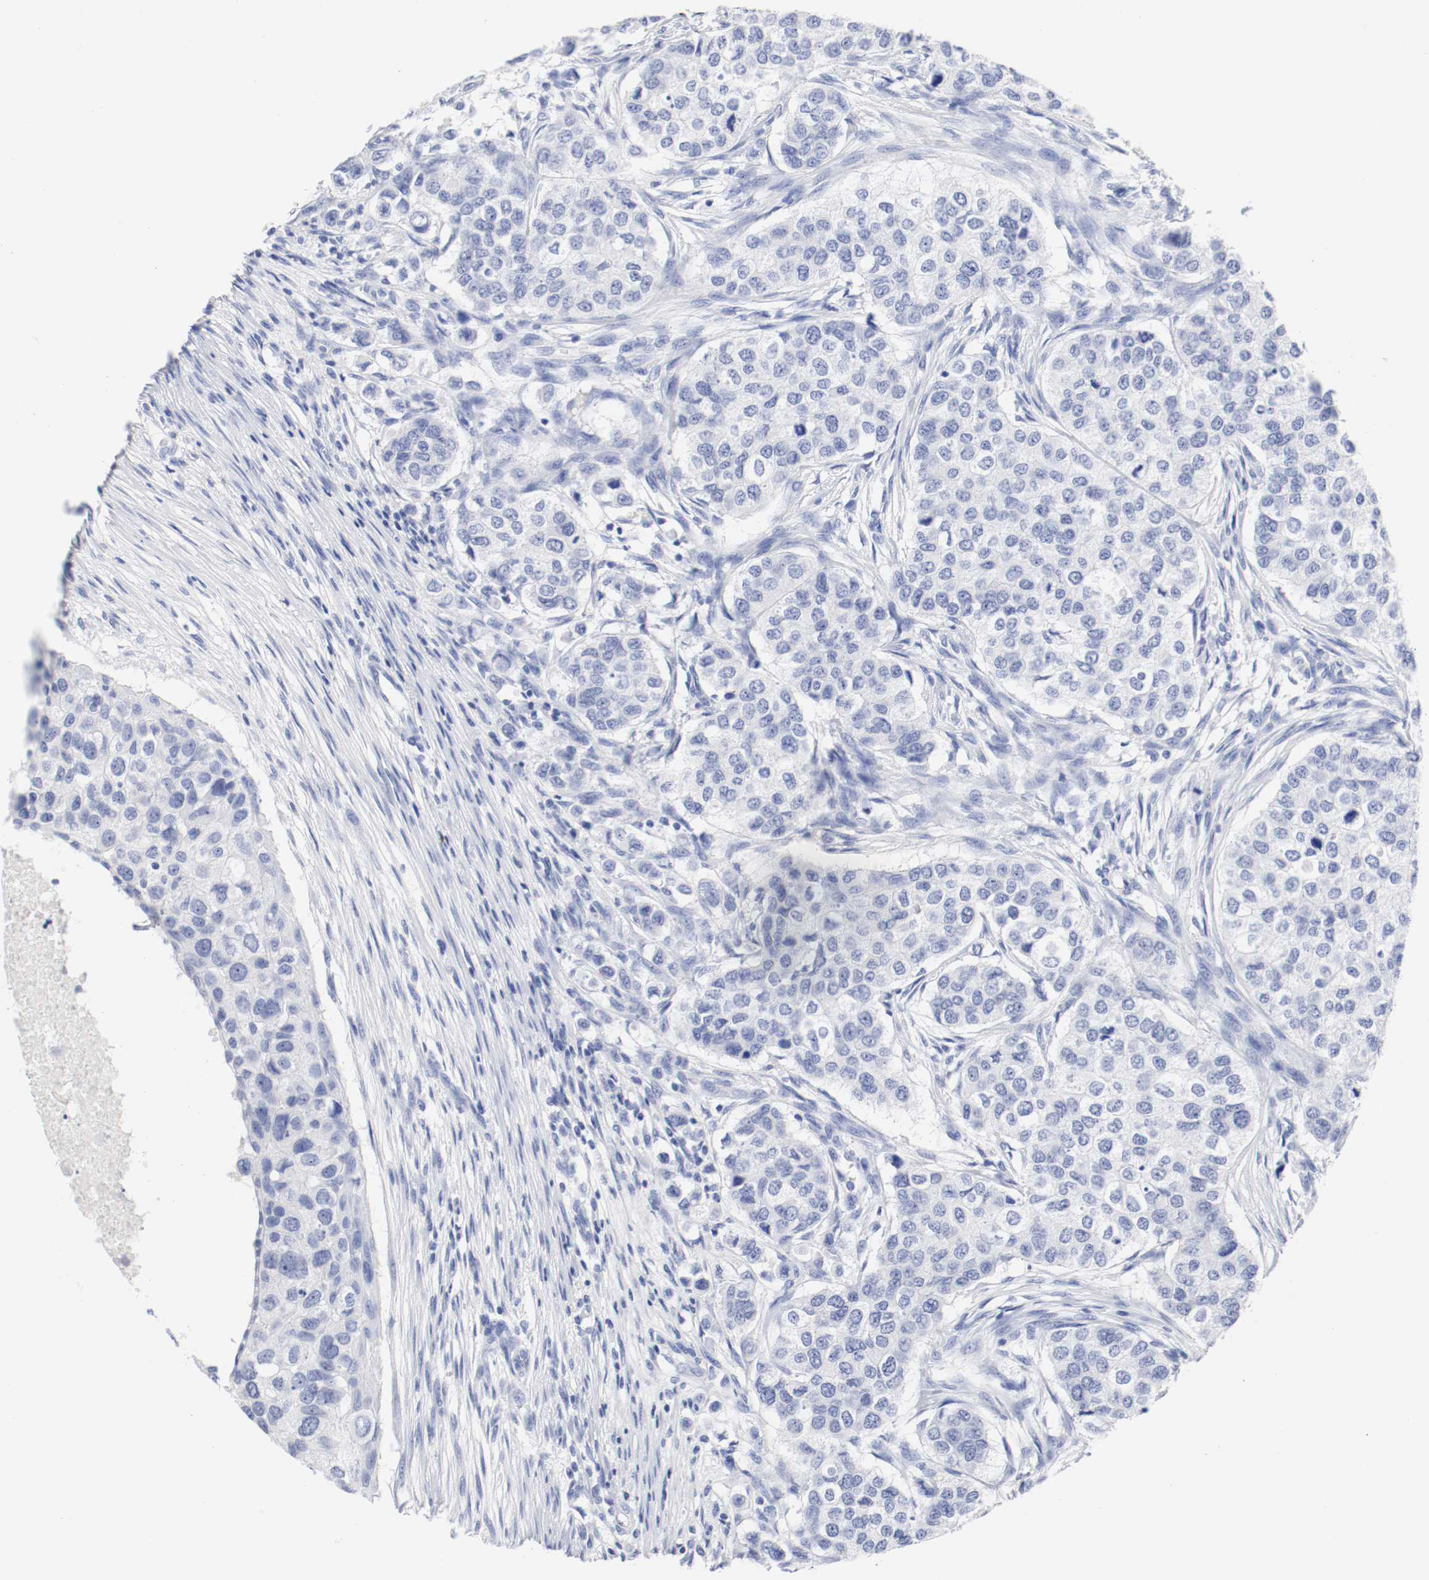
{"staining": {"intensity": "negative", "quantity": "none", "location": "none"}, "tissue": "breast cancer", "cell_type": "Tumor cells", "image_type": "cancer", "snomed": [{"axis": "morphology", "description": "Normal tissue, NOS"}, {"axis": "morphology", "description": "Duct carcinoma"}, {"axis": "topography", "description": "Breast"}], "caption": "The photomicrograph displays no significant positivity in tumor cells of invasive ductal carcinoma (breast). (DAB (3,3'-diaminobenzidine) immunohistochemistry, high magnification).", "gene": "GAD1", "patient": {"sex": "female", "age": 49}}